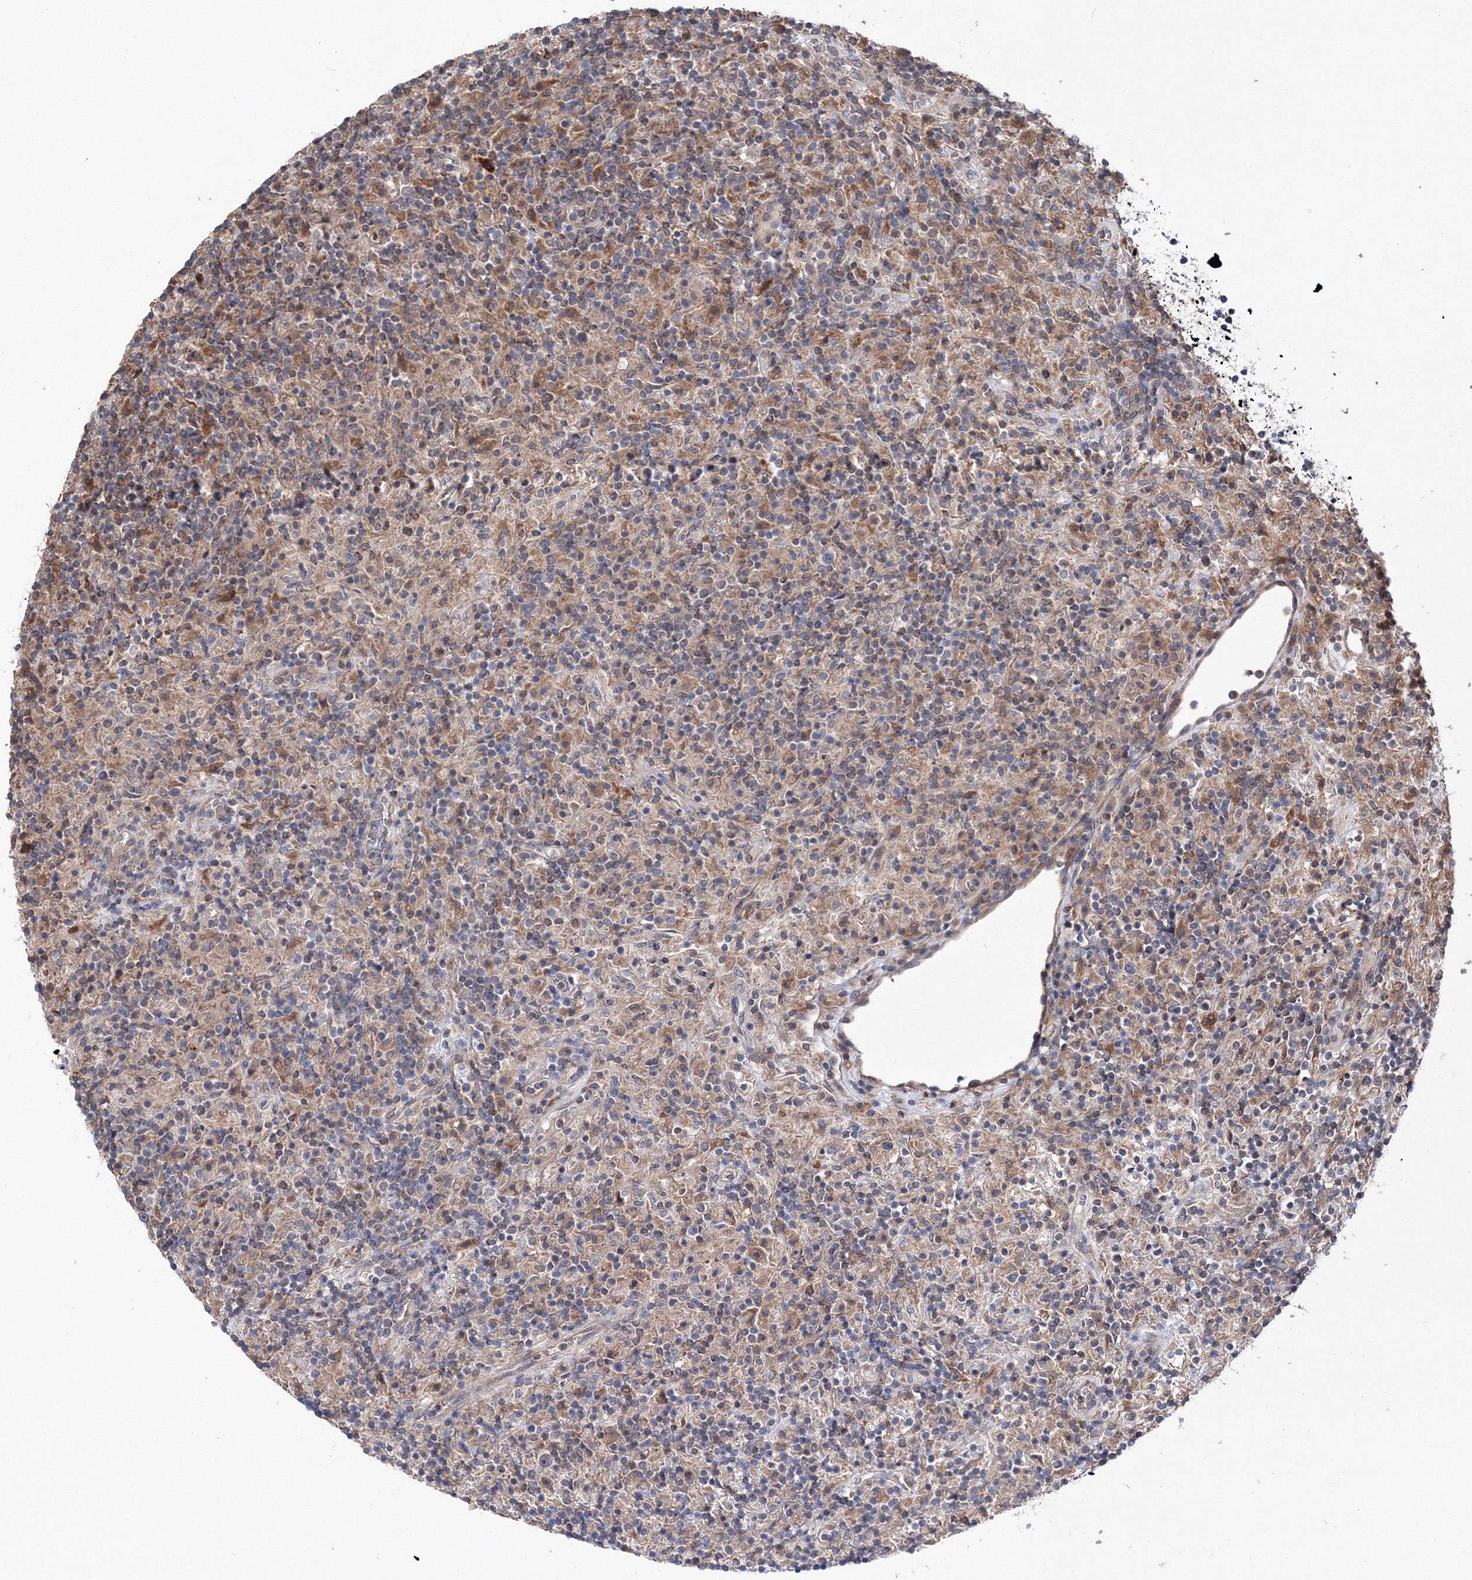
{"staining": {"intensity": "negative", "quantity": "none", "location": "none"}, "tissue": "lymphoma", "cell_type": "Tumor cells", "image_type": "cancer", "snomed": [{"axis": "morphology", "description": "Hodgkin's disease, NOS"}, {"axis": "topography", "description": "Lymph node"}], "caption": "Tumor cells show no significant positivity in lymphoma. Nuclei are stained in blue.", "gene": "PPP2R2B", "patient": {"sex": "male", "age": 70}}